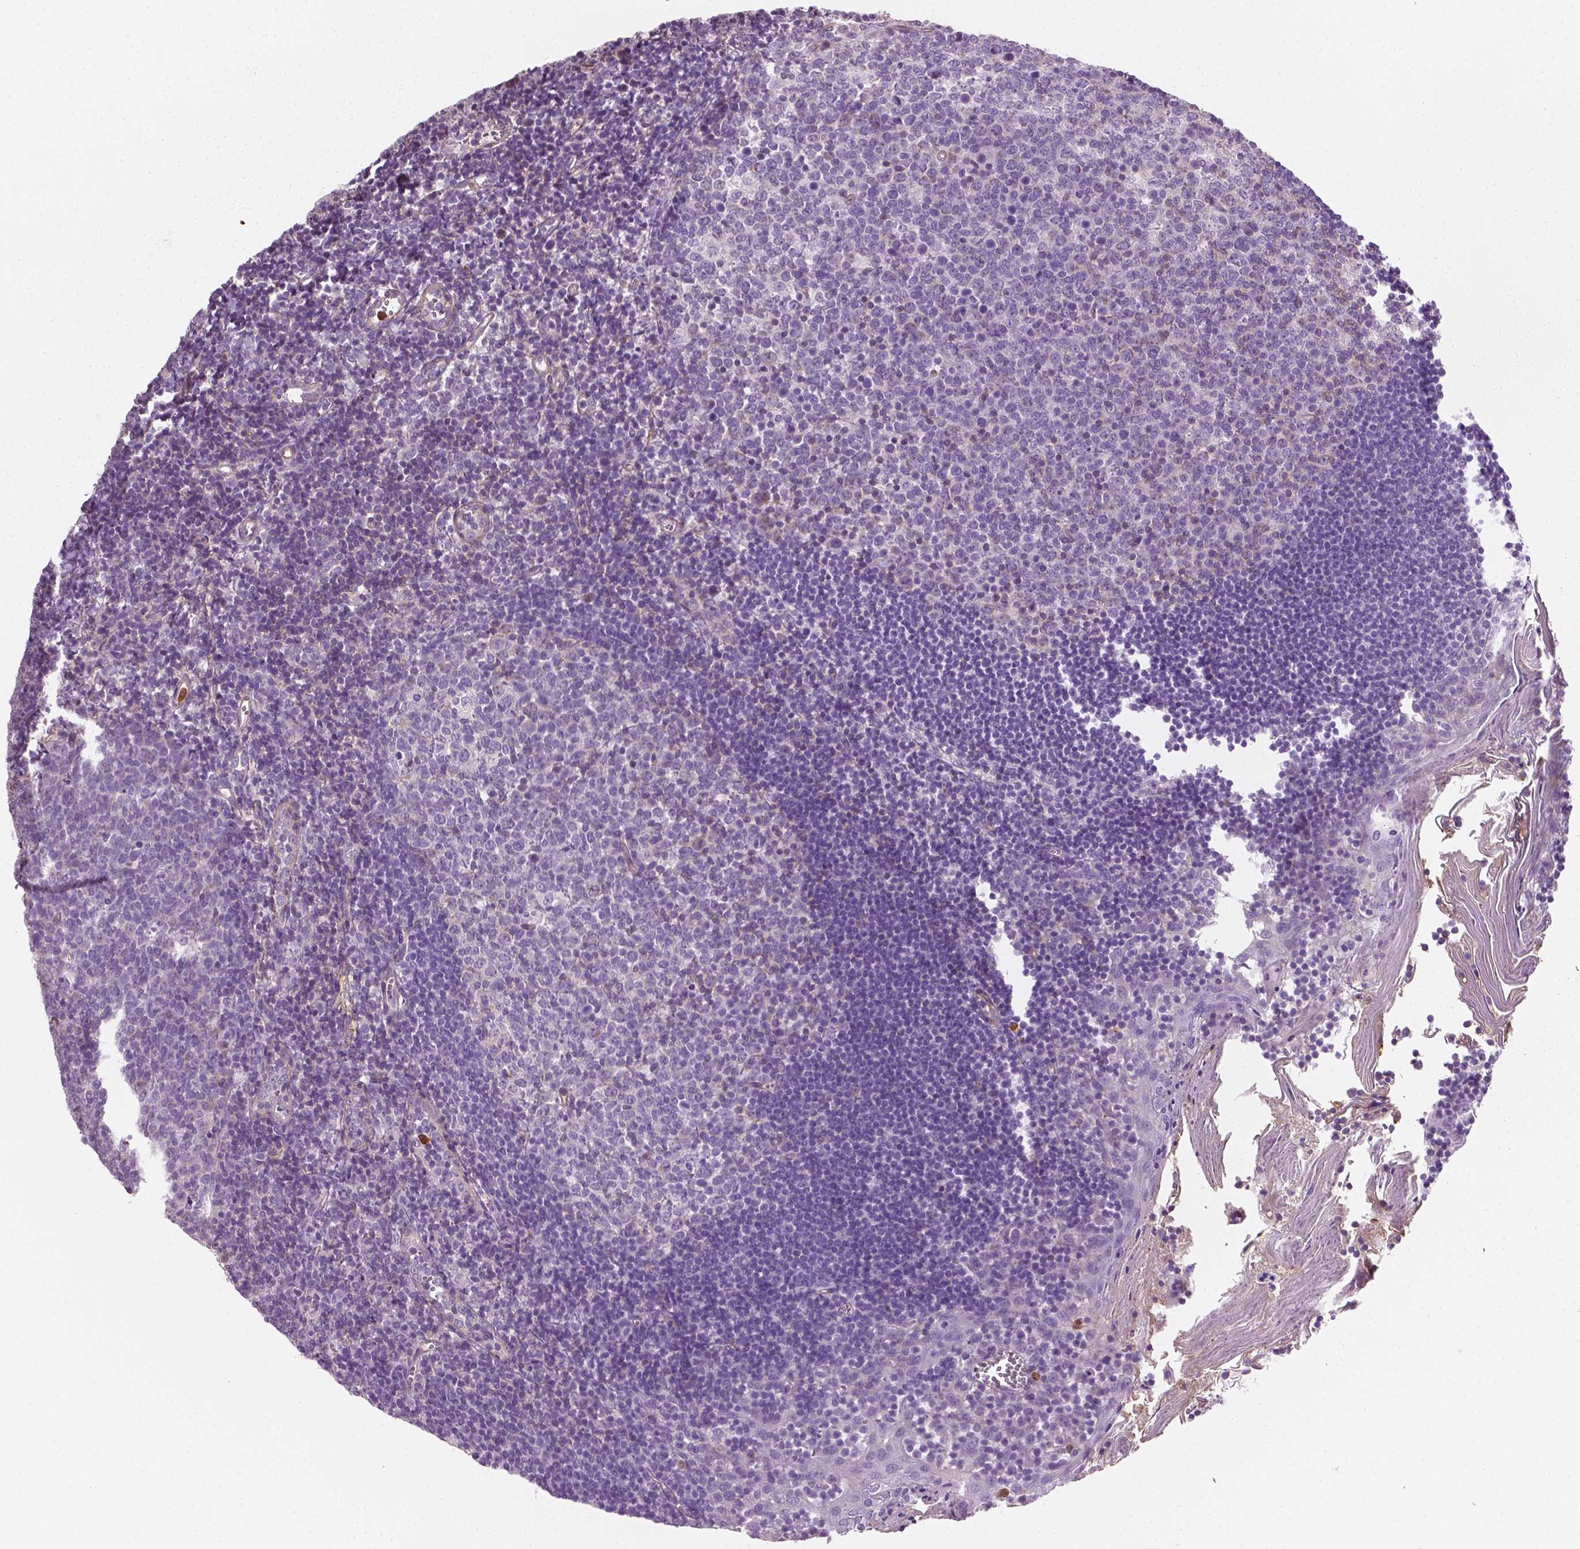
{"staining": {"intensity": "negative", "quantity": "none", "location": "none"}, "tissue": "lymph node", "cell_type": "Germinal center cells", "image_type": "normal", "snomed": [{"axis": "morphology", "description": "Normal tissue, NOS"}, {"axis": "topography", "description": "Lymph node"}], "caption": "Immunohistochemistry of unremarkable lymph node displays no staining in germinal center cells.", "gene": "PTX3", "patient": {"sex": "female", "age": 21}}